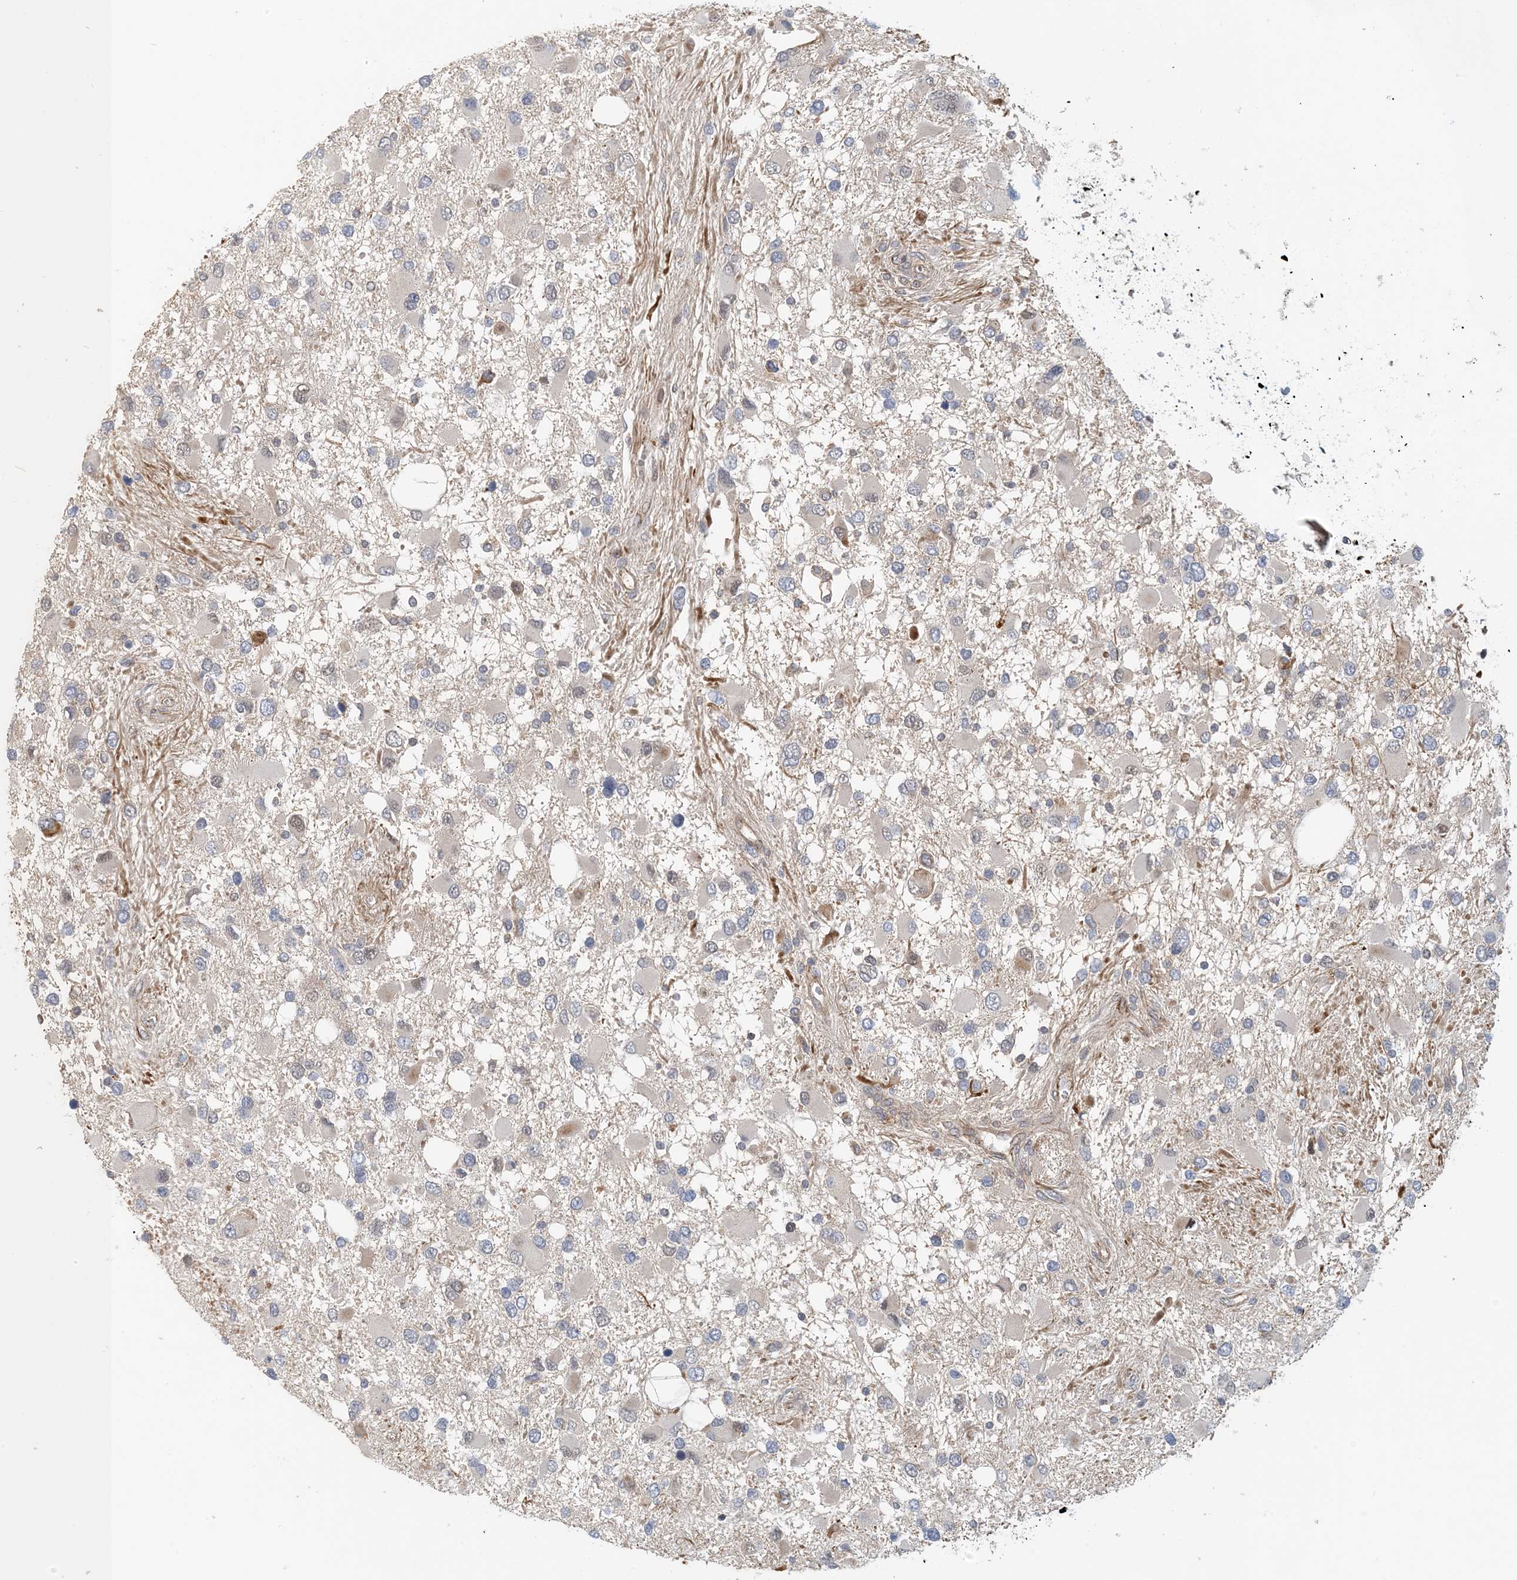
{"staining": {"intensity": "negative", "quantity": "none", "location": "none"}, "tissue": "glioma", "cell_type": "Tumor cells", "image_type": "cancer", "snomed": [{"axis": "morphology", "description": "Glioma, malignant, High grade"}, {"axis": "topography", "description": "Brain"}], "caption": "A histopathology image of human high-grade glioma (malignant) is negative for staining in tumor cells.", "gene": "MAPKBP1", "patient": {"sex": "male", "age": 53}}